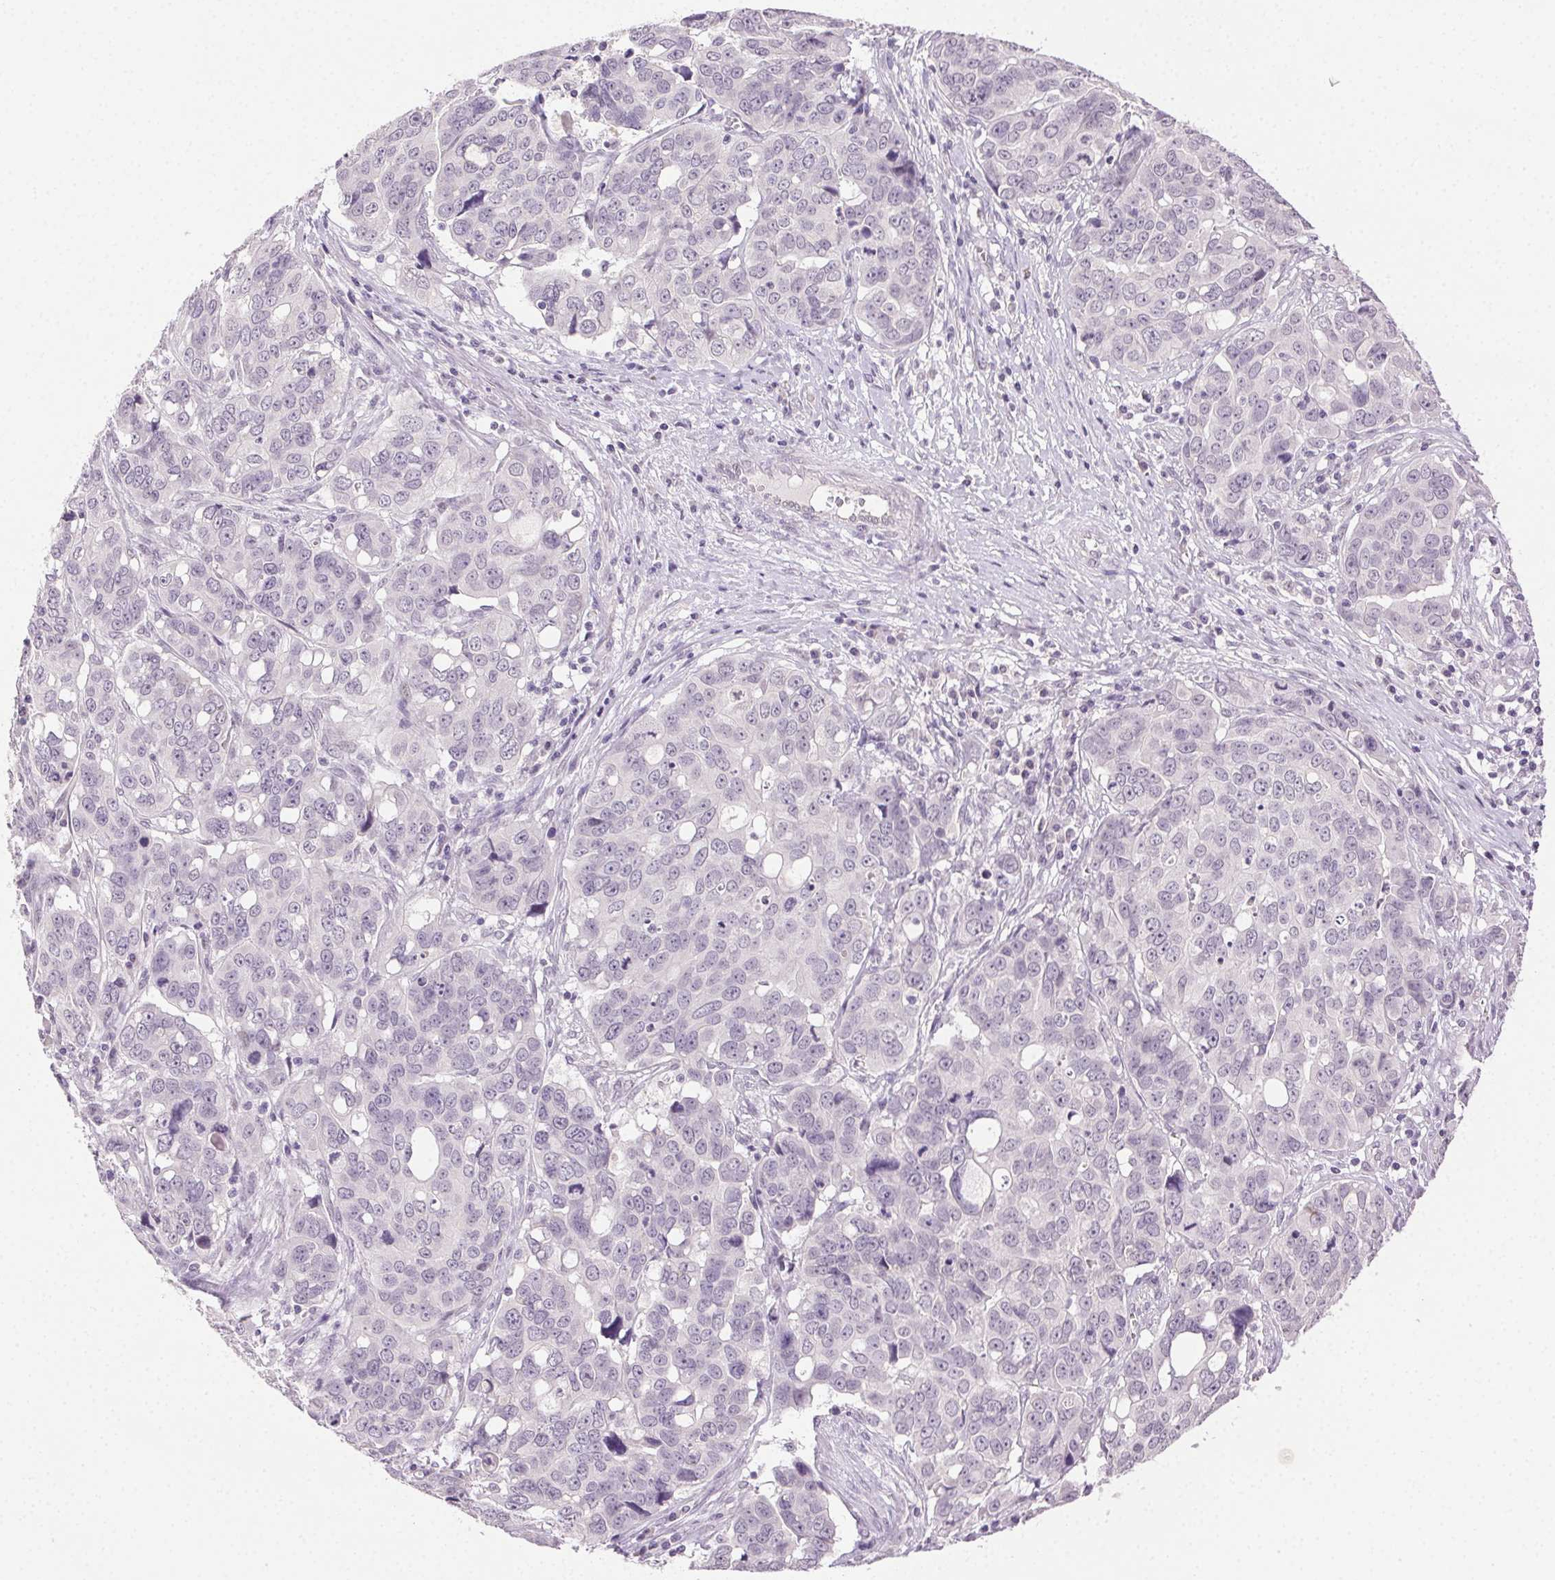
{"staining": {"intensity": "negative", "quantity": "none", "location": "none"}, "tissue": "ovarian cancer", "cell_type": "Tumor cells", "image_type": "cancer", "snomed": [{"axis": "morphology", "description": "Carcinoma, endometroid"}, {"axis": "topography", "description": "Ovary"}], "caption": "Immunohistochemical staining of ovarian cancer reveals no significant positivity in tumor cells.", "gene": "CLDN10", "patient": {"sex": "female", "age": 78}}